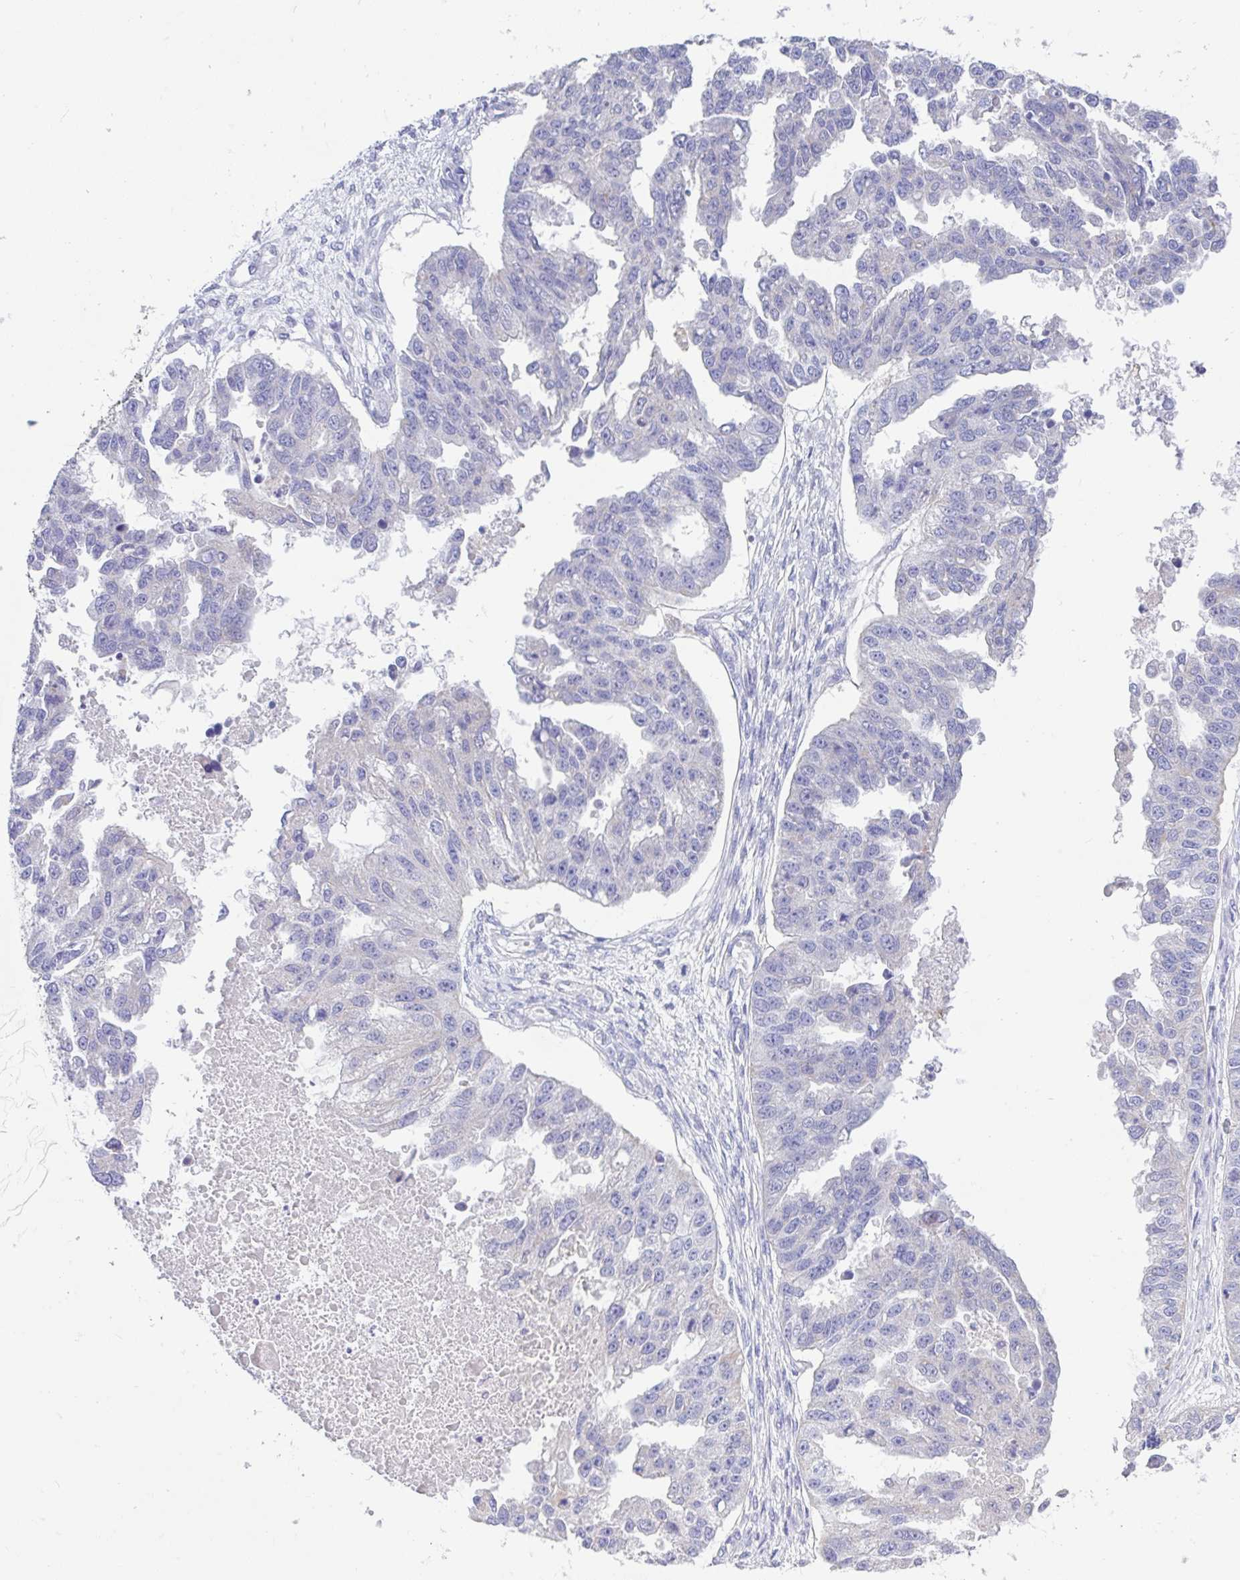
{"staining": {"intensity": "negative", "quantity": "none", "location": "none"}, "tissue": "ovarian cancer", "cell_type": "Tumor cells", "image_type": "cancer", "snomed": [{"axis": "morphology", "description": "Cystadenocarcinoma, serous, NOS"}, {"axis": "topography", "description": "Ovary"}], "caption": "The histopathology image displays no staining of tumor cells in ovarian serous cystadenocarcinoma. (Stains: DAB (3,3'-diaminobenzidine) IHC with hematoxylin counter stain, Microscopy: brightfield microscopy at high magnification).", "gene": "CCSAP", "patient": {"sex": "female", "age": 58}}